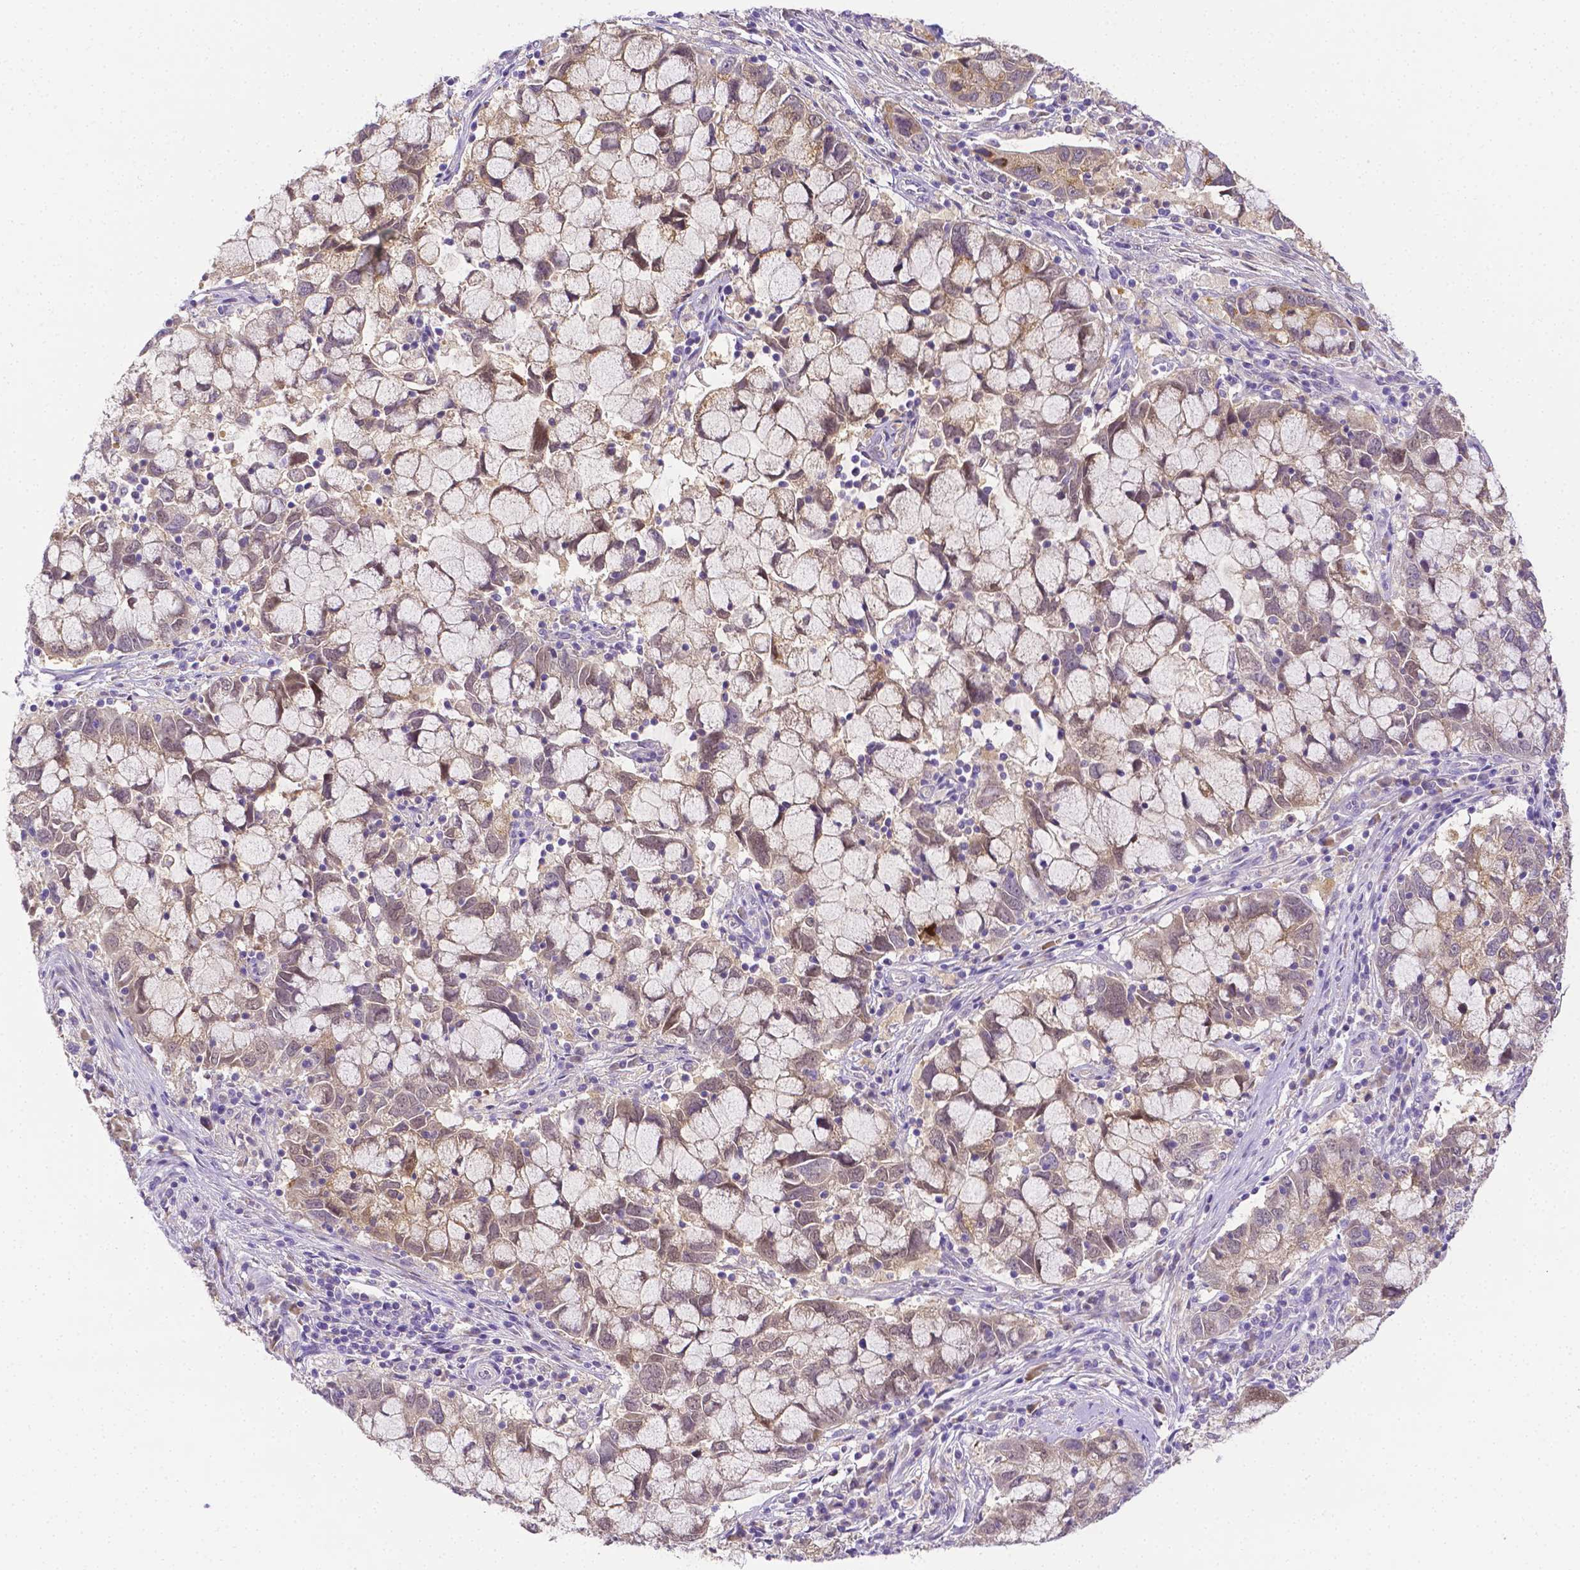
{"staining": {"intensity": "weak", "quantity": ">75%", "location": "cytoplasmic/membranous"}, "tissue": "cervical cancer", "cell_type": "Tumor cells", "image_type": "cancer", "snomed": [{"axis": "morphology", "description": "Adenocarcinoma, NOS"}, {"axis": "topography", "description": "Cervix"}], "caption": "High-magnification brightfield microscopy of cervical adenocarcinoma stained with DAB (brown) and counterstained with hematoxylin (blue). tumor cells exhibit weak cytoplasmic/membranous staining is present in approximately>75% of cells.", "gene": "NXPH2", "patient": {"sex": "female", "age": 40}}